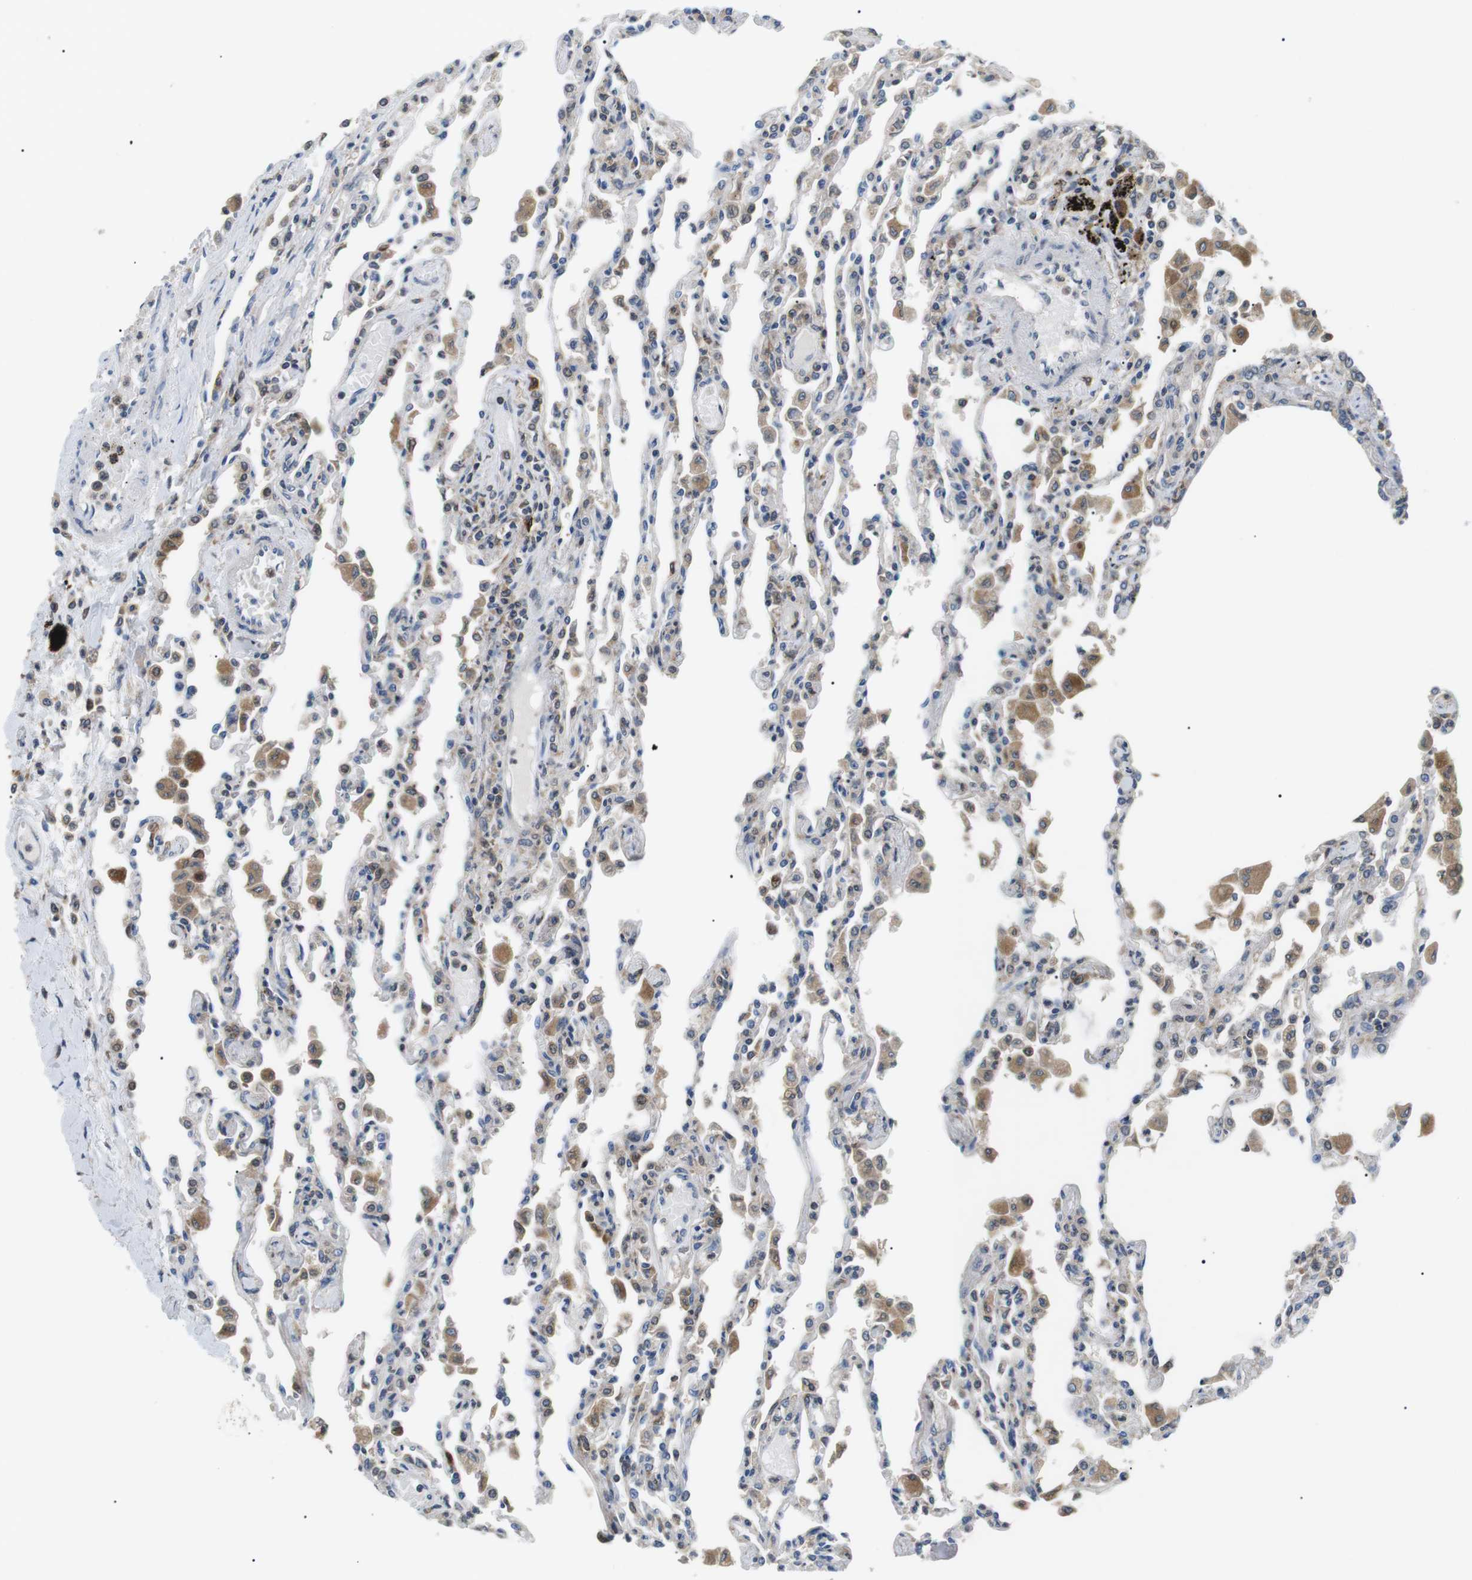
{"staining": {"intensity": "weak", "quantity": "25%-75%", "location": "cytoplasmic/membranous"}, "tissue": "lung", "cell_type": "Alveolar cells", "image_type": "normal", "snomed": [{"axis": "morphology", "description": "Normal tissue, NOS"}, {"axis": "topography", "description": "Bronchus"}, {"axis": "topography", "description": "Lung"}], "caption": "Protein expression analysis of unremarkable human lung reveals weak cytoplasmic/membranous staining in approximately 25%-75% of alveolar cells.", "gene": "RAB9A", "patient": {"sex": "female", "age": 49}}